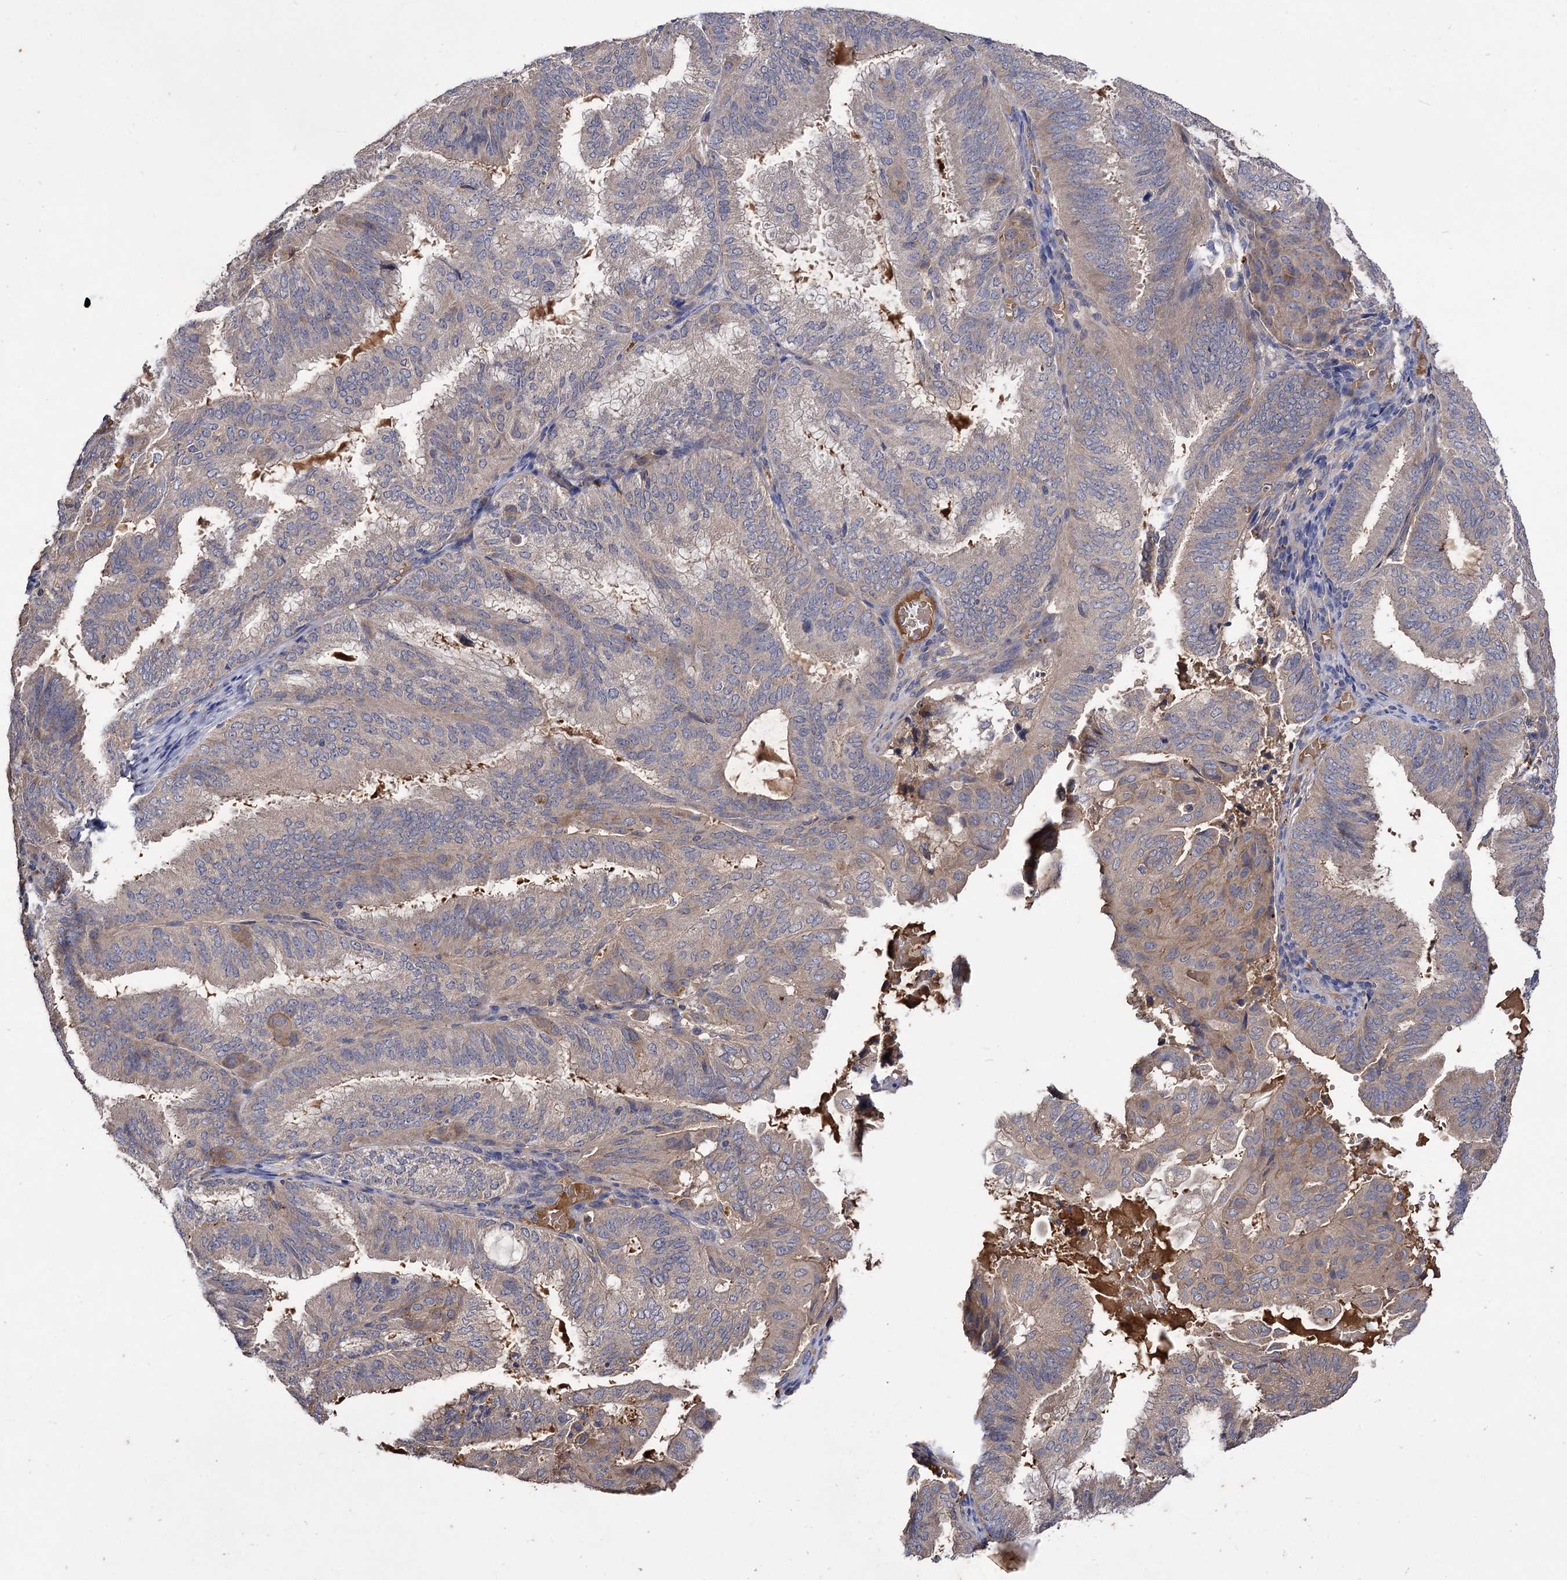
{"staining": {"intensity": "weak", "quantity": "25%-75%", "location": "cytoplasmic/membranous"}, "tissue": "endometrial cancer", "cell_type": "Tumor cells", "image_type": "cancer", "snomed": [{"axis": "morphology", "description": "Adenocarcinoma, NOS"}, {"axis": "topography", "description": "Endometrium"}], "caption": "Brown immunohistochemical staining in endometrial adenocarcinoma shows weak cytoplasmic/membranous expression in about 25%-75% of tumor cells.", "gene": "USP50", "patient": {"sex": "female", "age": 49}}